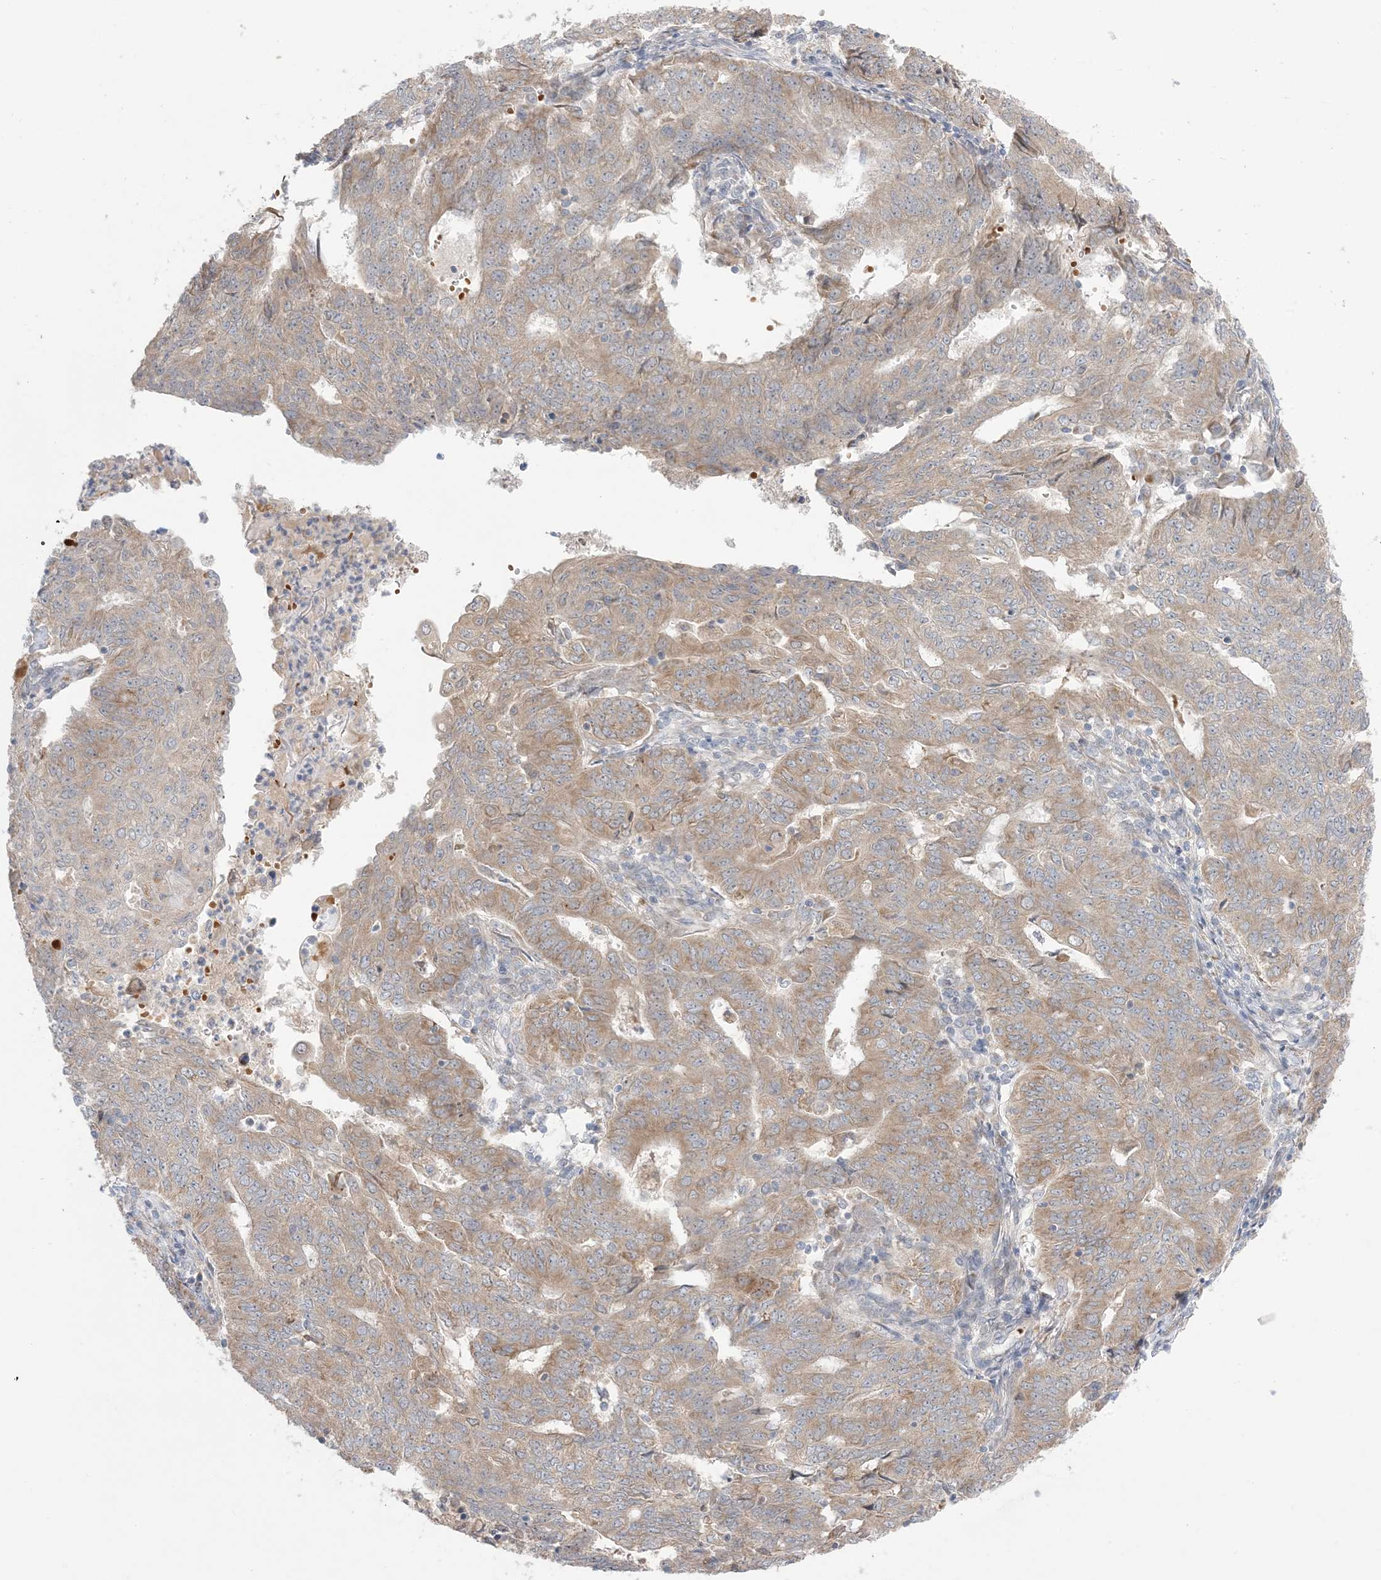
{"staining": {"intensity": "moderate", "quantity": "25%-75%", "location": "cytoplasmic/membranous"}, "tissue": "endometrial cancer", "cell_type": "Tumor cells", "image_type": "cancer", "snomed": [{"axis": "morphology", "description": "Adenocarcinoma, NOS"}, {"axis": "topography", "description": "Endometrium"}], "caption": "Approximately 25%-75% of tumor cells in human adenocarcinoma (endometrial) show moderate cytoplasmic/membranous protein positivity as visualized by brown immunohistochemical staining.", "gene": "MMGT1", "patient": {"sex": "female", "age": 32}}